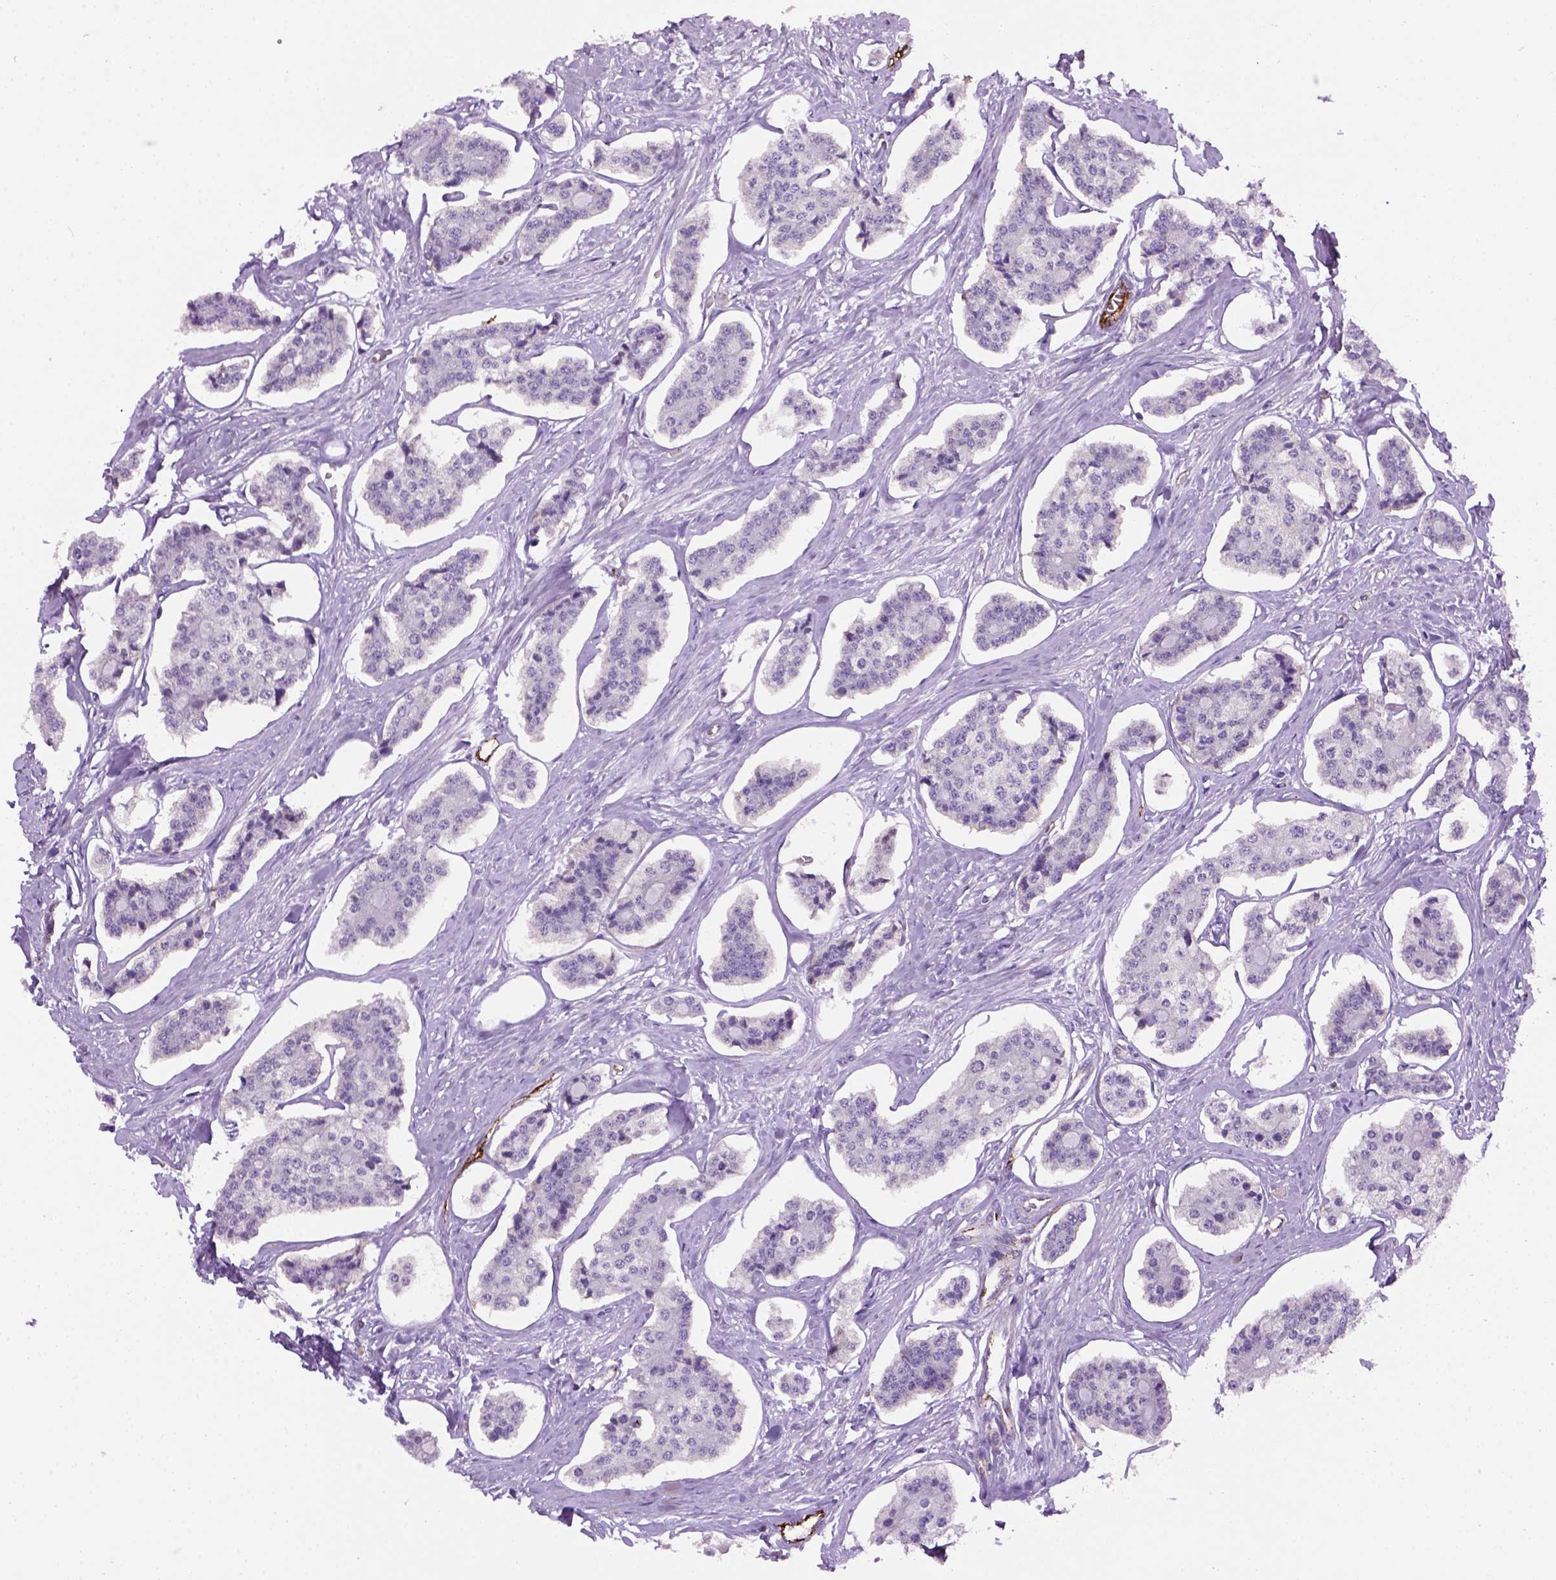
{"staining": {"intensity": "negative", "quantity": "none", "location": "none"}, "tissue": "carcinoid", "cell_type": "Tumor cells", "image_type": "cancer", "snomed": [{"axis": "morphology", "description": "Carcinoid, malignant, NOS"}, {"axis": "topography", "description": "Small intestine"}], "caption": "Malignant carcinoid stained for a protein using IHC exhibits no expression tumor cells.", "gene": "VWF", "patient": {"sex": "female", "age": 65}}